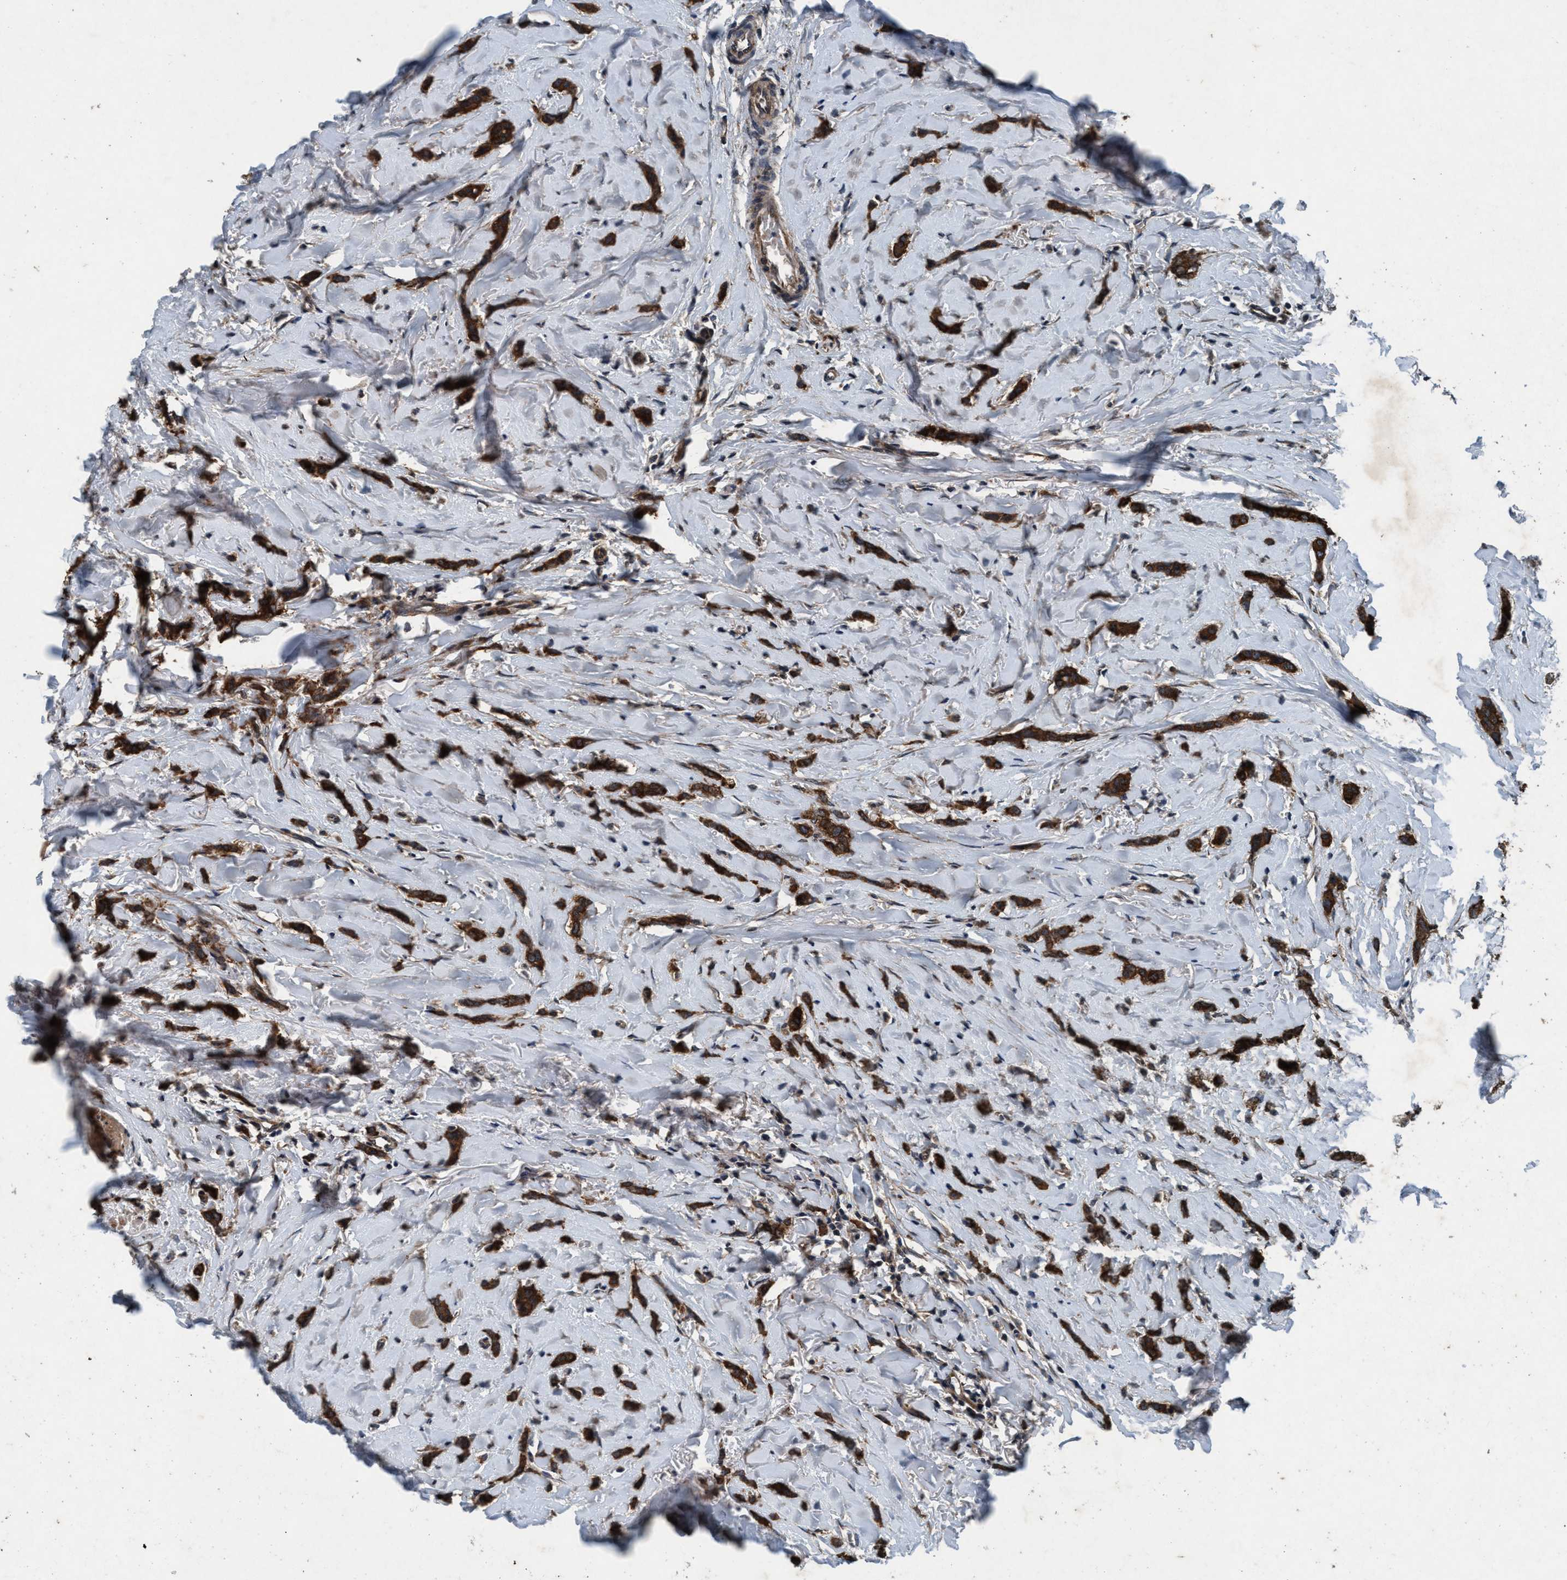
{"staining": {"intensity": "strong", "quantity": ">75%", "location": "cytoplasmic/membranous"}, "tissue": "breast cancer", "cell_type": "Tumor cells", "image_type": "cancer", "snomed": [{"axis": "morphology", "description": "Lobular carcinoma"}, {"axis": "topography", "description": "Skin"}, {"axis": "topography", "description": "Breast"}], "caption": "Immunohistochemistry (IHC) staining of breast lobular carcinoma, which shows high levels of strong cytoplasmic/membranous staining in about >75% of tumor cells indicating strong cytoplasmic/membranous protein positivity. The staining was performed using DAB (3,3'-diaminobenzidine) (brown) for protein detection and nuclei were counterstained in hematoxylin (blue).", "gene": "AKT1S1", "patient": {"sex": "female", "age": 46}}